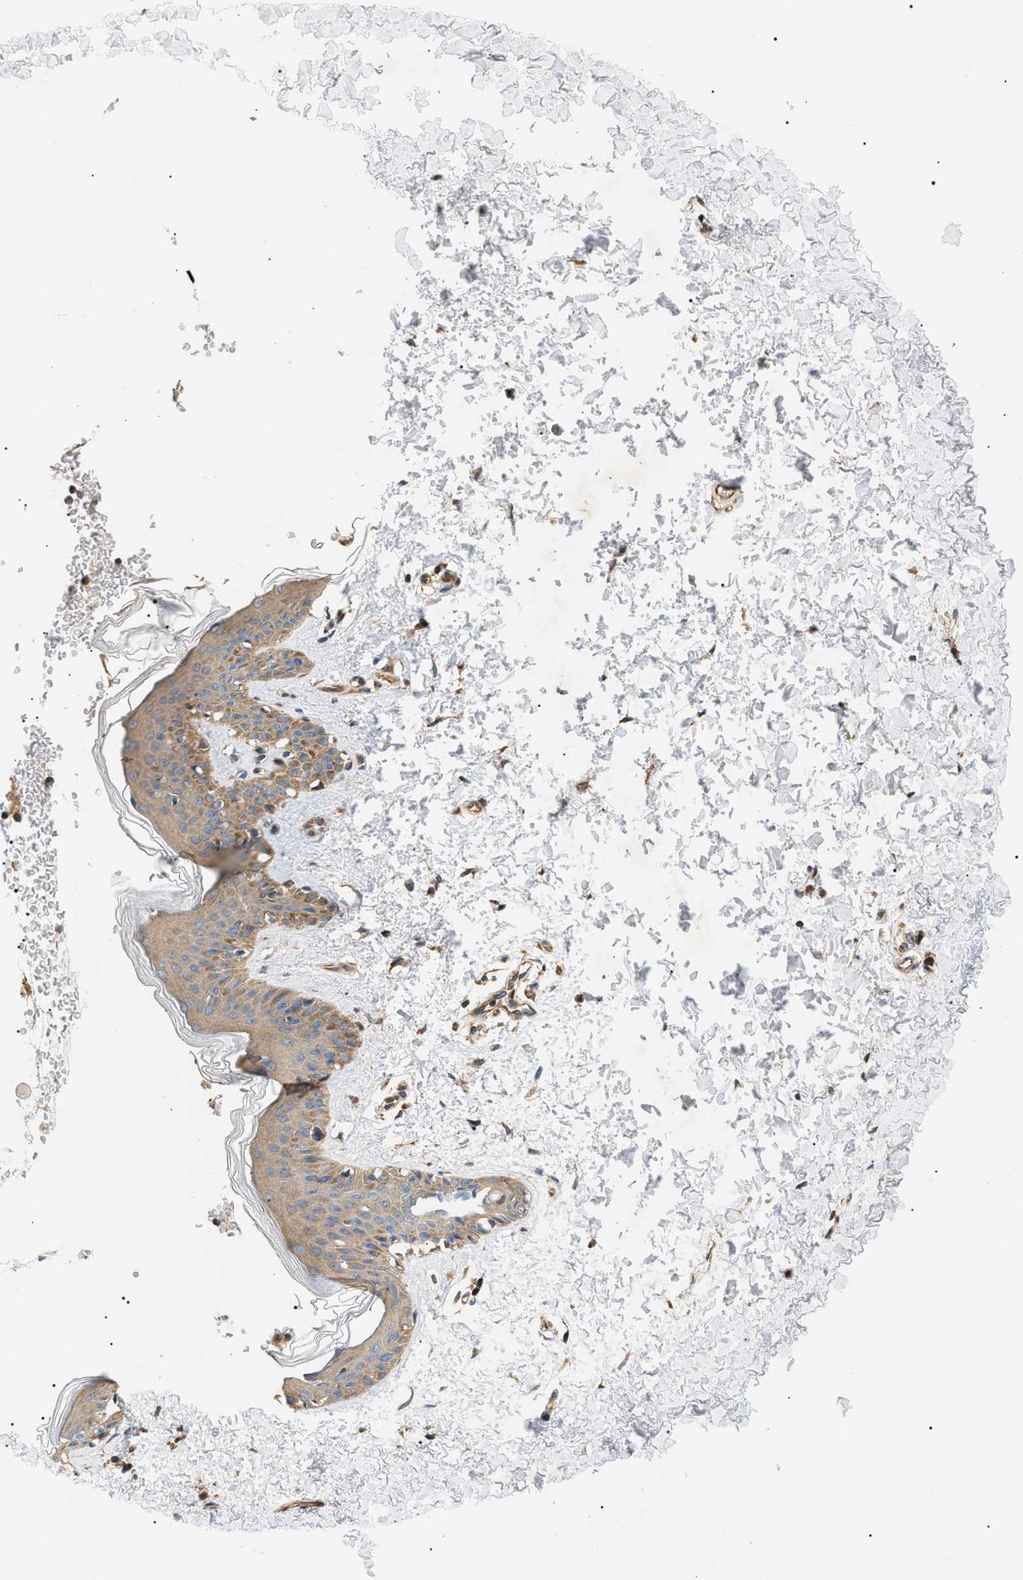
{"staining": {"intensity": "moderate", "quantity": "25%-75%", "location": "cytoplasmic/membranous"}, "tissue": "skin", "cell_type": "Fibroblasts", "image_type": "normal", "snomed": [{"axis": "morphology", "description": "Normal tissue, NOS"}, {"axis": "topography", "description": "Skin"}], "caption": "This image shows benign skin stained with immunohistochemistry to label a protein in brown. The cytoplasmic/membranous of fibroblasts show moderate positivity for the protein. Nuclei are counter-stained blue.", "gene": "PPM1B", "patient": {"sex": "female", "age": 41}}